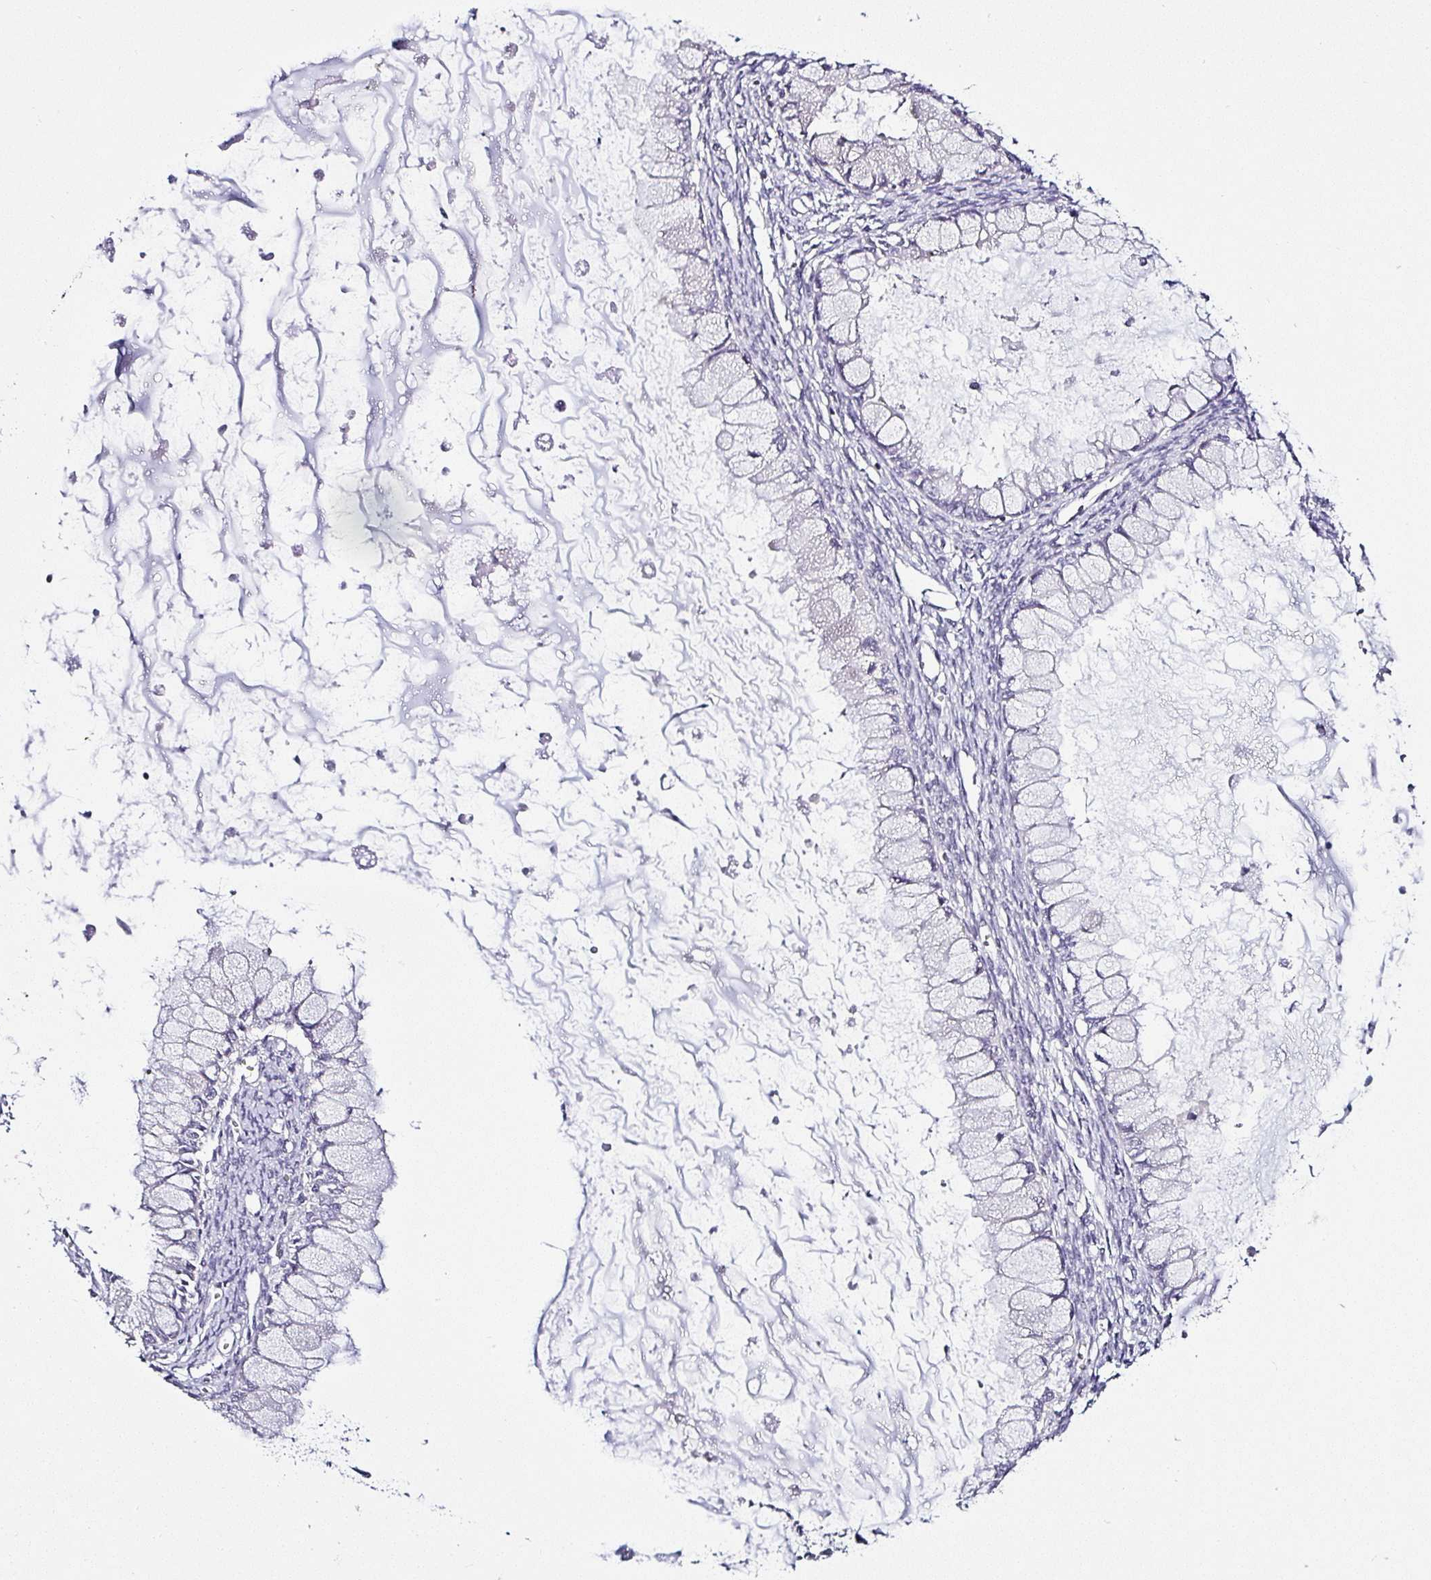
{"staining": {"intensity": "negative", "quantity": "none", "location": "none"}, "tissue": "ovarian cancer", "cell_type": "Tumor cells", "image_type": "cancer", "snomed": [{"axis": "morphology", "description": "Cystadenocarcinoma, mucinous, NOS"}, {"axis": "topography", "description": "Ovary"}], "caption": "A histopathology image of human ovarian mucinous cystadenocarcinoma is negative for staining in tumor cells.", "gene": "SERPINB3", "patient": {"sex": "female", "age": 34}}